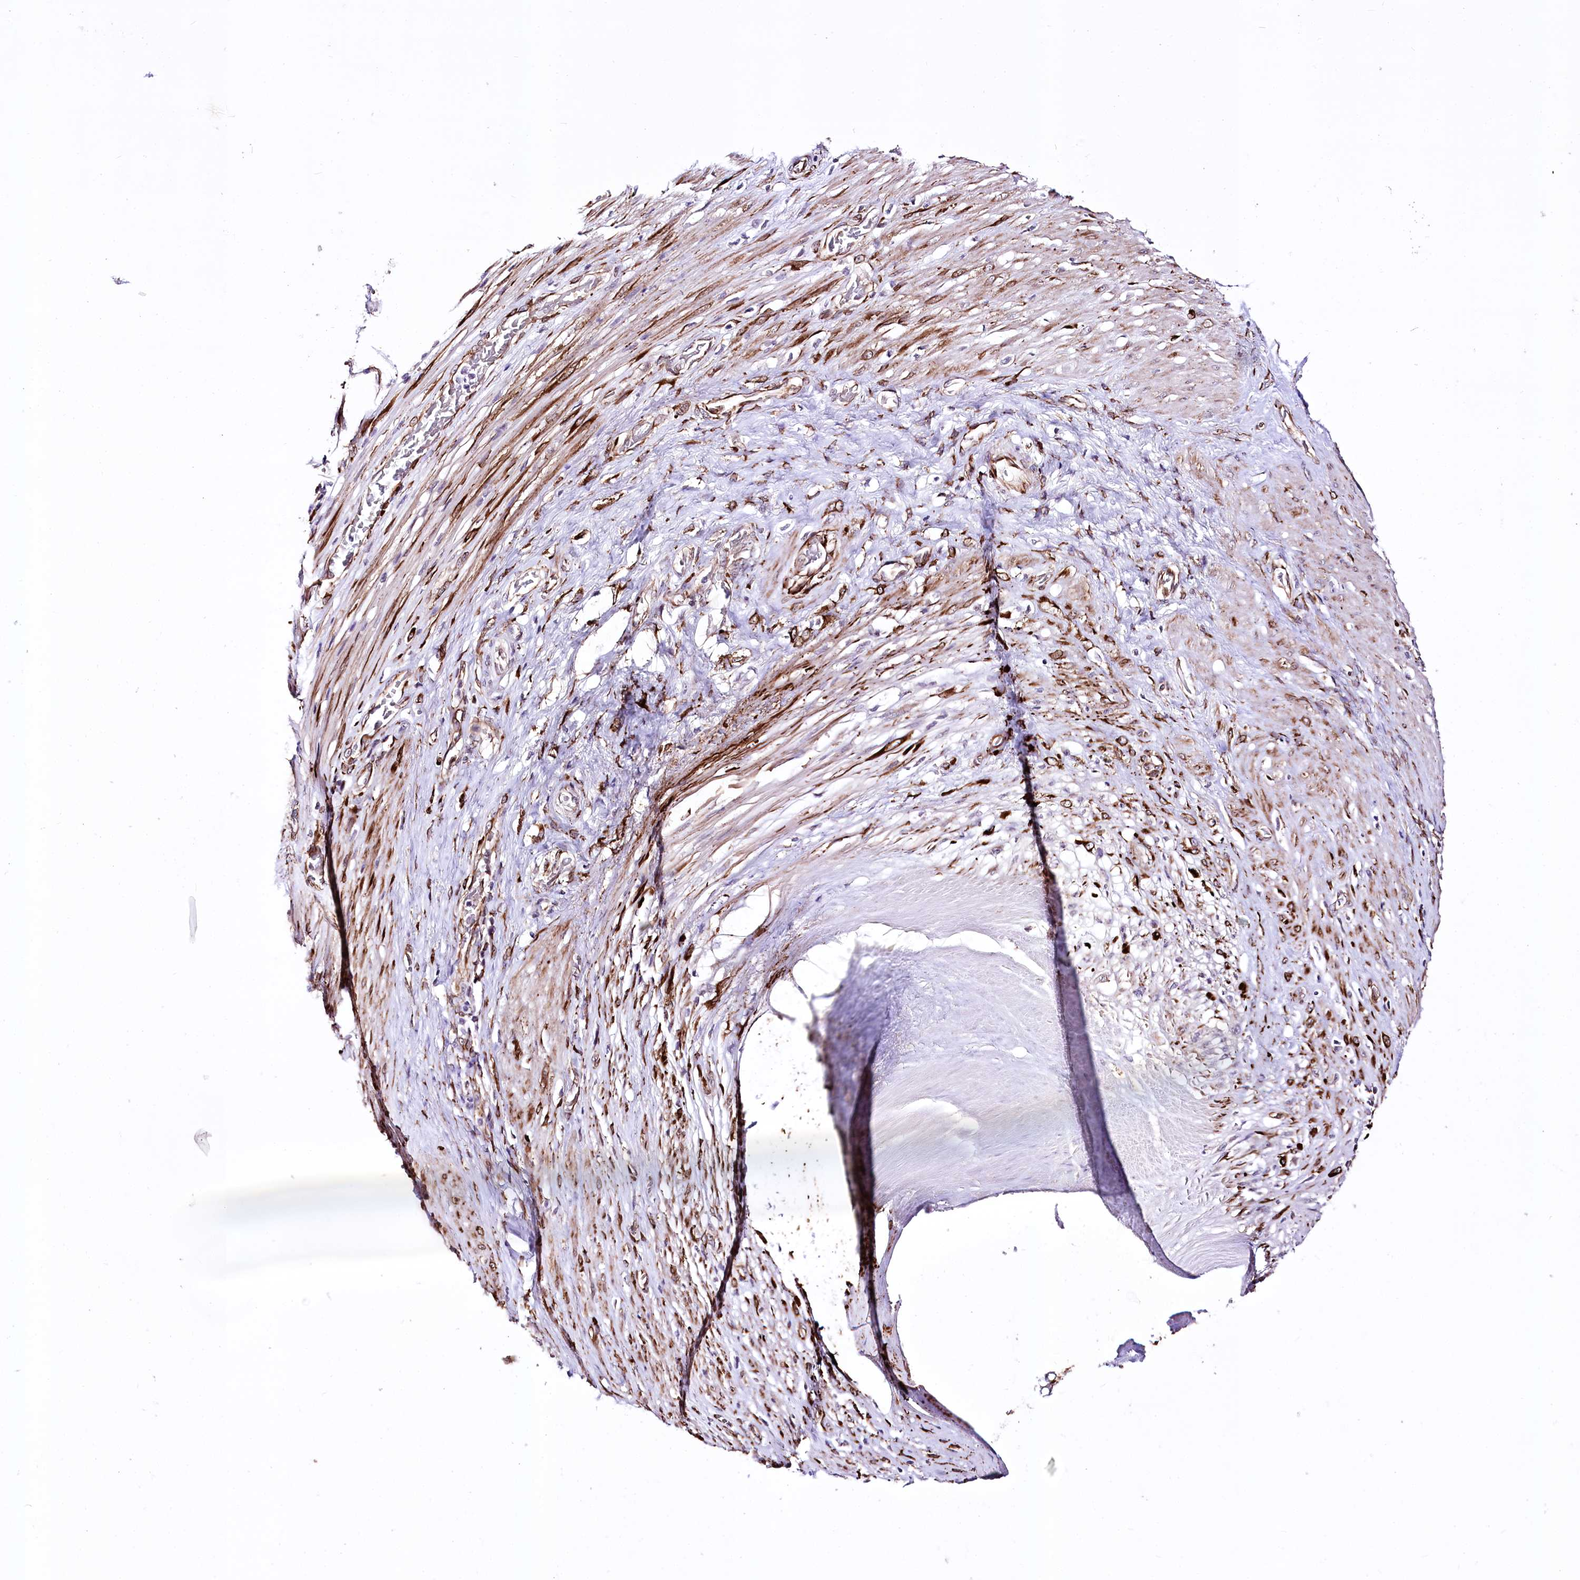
{"staining": {"intensity": "moderate", "quantity": ">75%", "location": "cytoplasmic/membranous"}, "tissue": "stomach cancer", "cell_type": "Tumor cells", "image_type": "cancer", "snomed": [{"axis": "morphology", "description": "Adenocarcinoma, NOS"}, {"axis": "morphology", "description": "Adenocarcinoma, High grade"}, {"axis": "topography", "description": "Stomach, upper"}, {"axis": "topography", "description": "Stomach, lower"}], "caption": "IHC (DAB) staining of stomach cancer (high-grade adenocarcinoma) shows moderate cytoplasmic/membranous protein staining in about >75% of tumor cells.", "gene": "WWC1", "patient": {"sex": "female", "age": 65}}